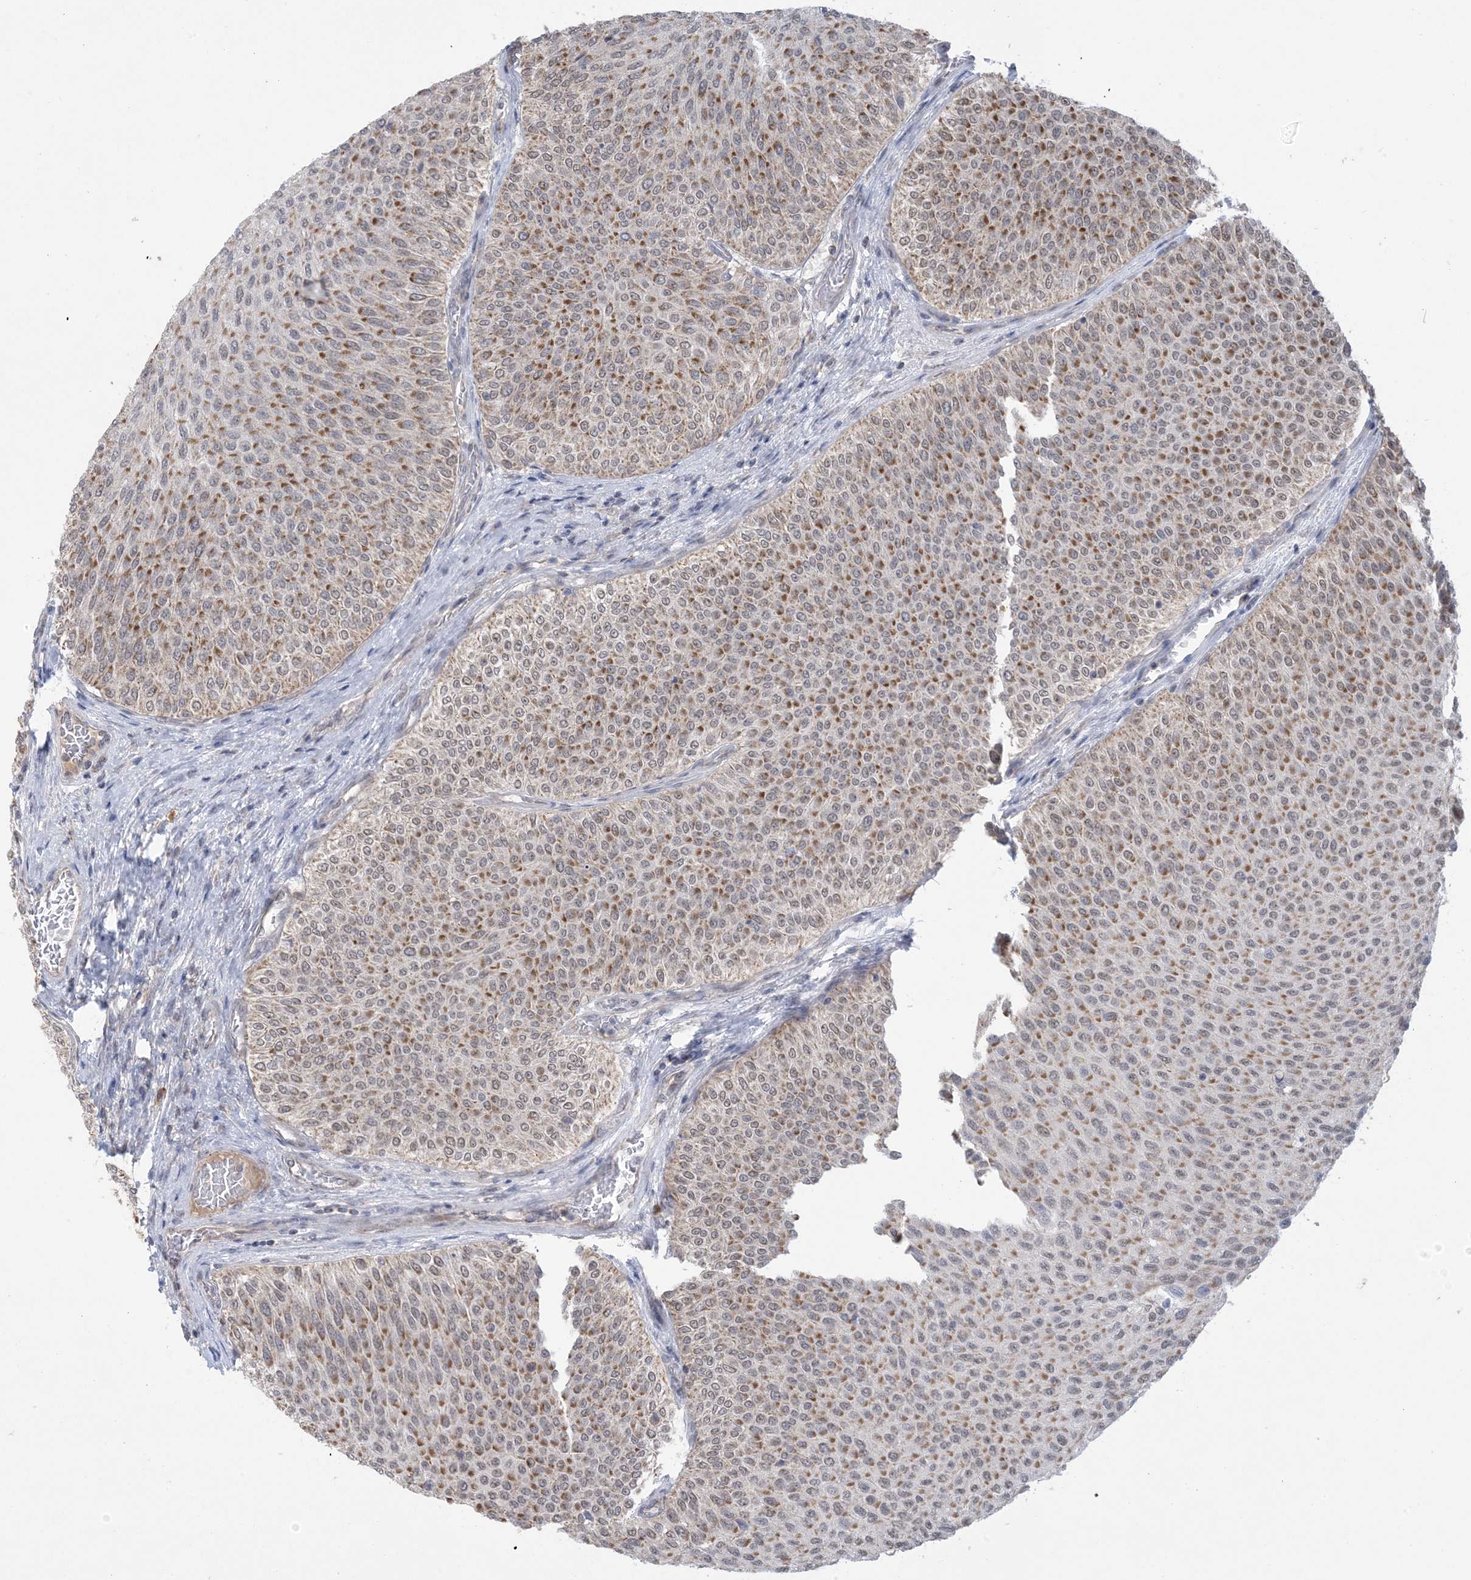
{"staining": {"intensity": "moderate", "quantity": ">75%", "location": "cytoplasmic/membranous"}, "tissue": "urothelial cancer", "cell_type": "Tumor cells", "image_type": "cancer", "snomed": [{"axis": "morphology", "description": "Urothelial carcinoma, Low grade"}, {"axis": "topography", "description": "Urinary bladder"}], "caption": "Immunohistochemical staining of low-grade urothelial carcinoma reveals medium levels of moderate cytoplasmic/membranous positivity in approximately >75% of tumor cells.", "gene": "TRMT10C", "patient": {"sex": "male", "age": 78}}